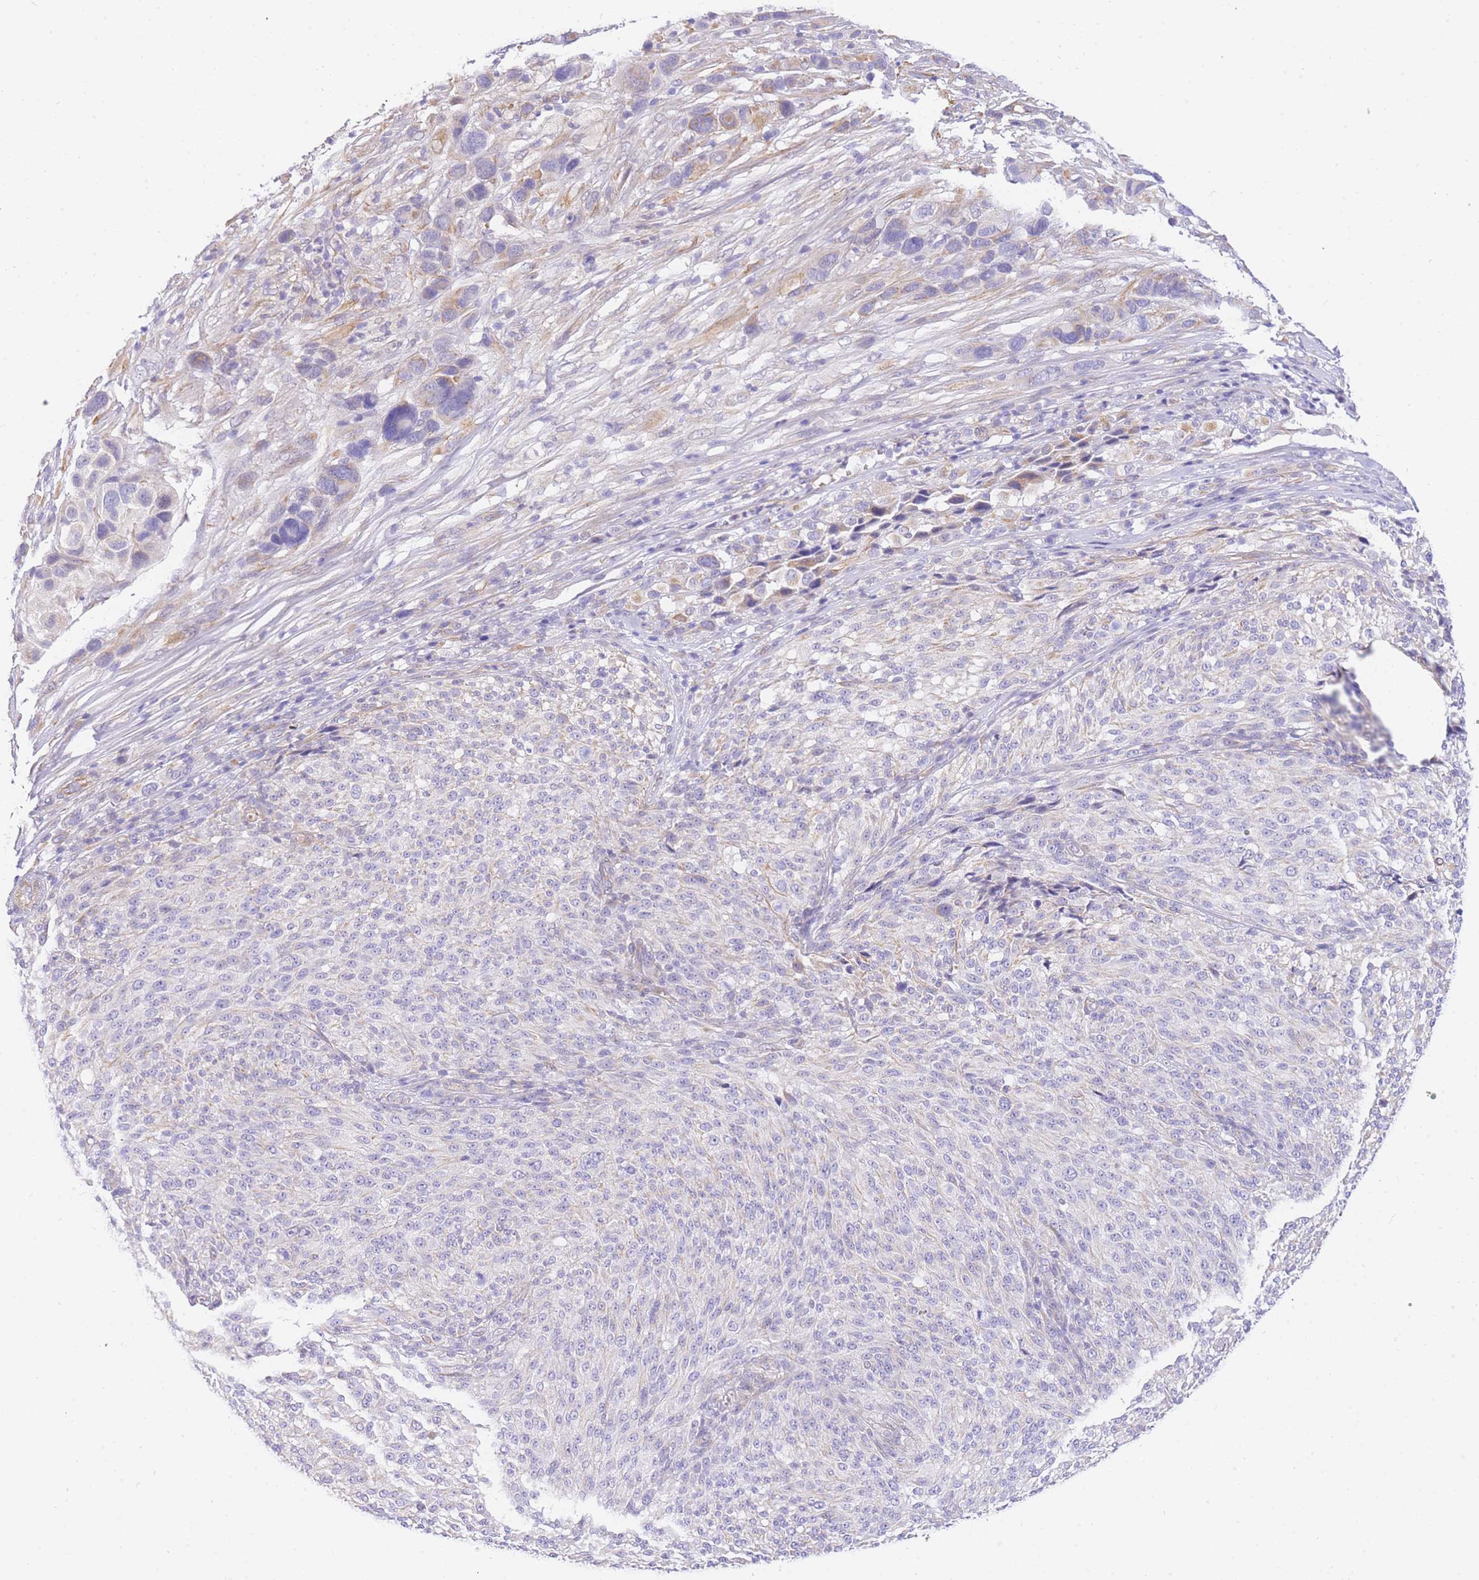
{"staining": {"intensity": "moderate", "quantity": "<25%", "location": "cytoplasmic/membranous"}, "tissue": "melanoma", "cell_type": "Tumor cells", "image_type": "cancer", "snomed": [{"axis": "morphology", "description": "Malignant melanoma, NOS"}, {"axis": "topography", "description": "Skin of trunk"}], "caption": "A high-resolution photomicrograph shows immunohistochemistry staining of melanoma, which reveals moderate cytoplasmic/membranous expression in approximately <25% of tumor cells.", "gene": "SRSF12", "patient": {"sex": "male", "age": 71}}